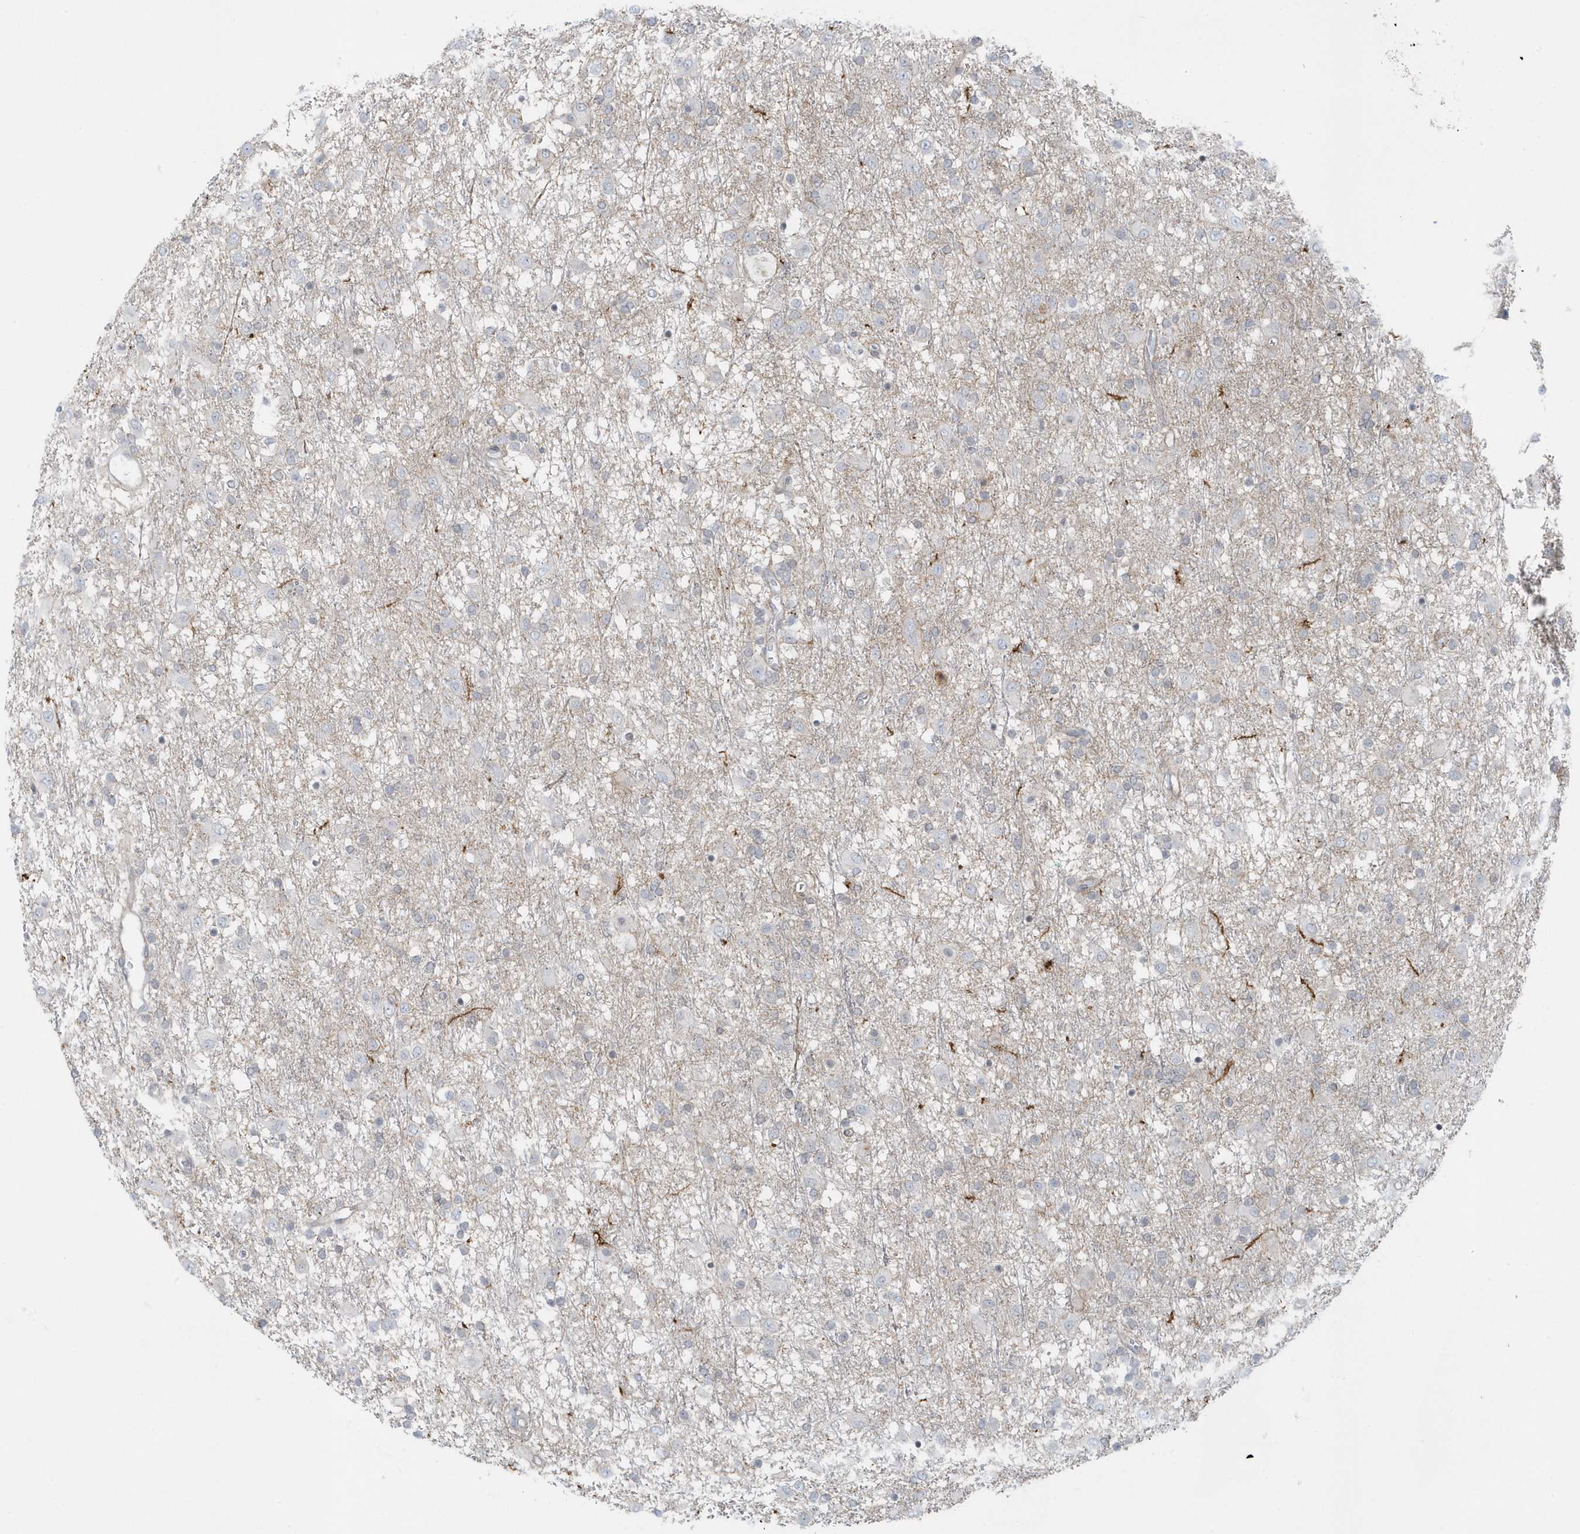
{"staining": {"intensity": "negative", "quantity": "none", "location": "none"}, "tissue": "glioma", "cell_type": "Tumor cells", "image_type": "cancer", "snomed": [{"axis": "morphology", "description": "Glioma, malignant, Low grade"}, {"axis": "topography", "description": "Brain"}], "caption": "Immunohistochemistry (IHC) image of neoplastic tissue: glioma stained with DAB (3,3'-diaminobenzidine) demonstrates no significant protein positivity in tumor cells.", "gene": "CACNB2", "patient": {"sex": "male", "age": 65}}